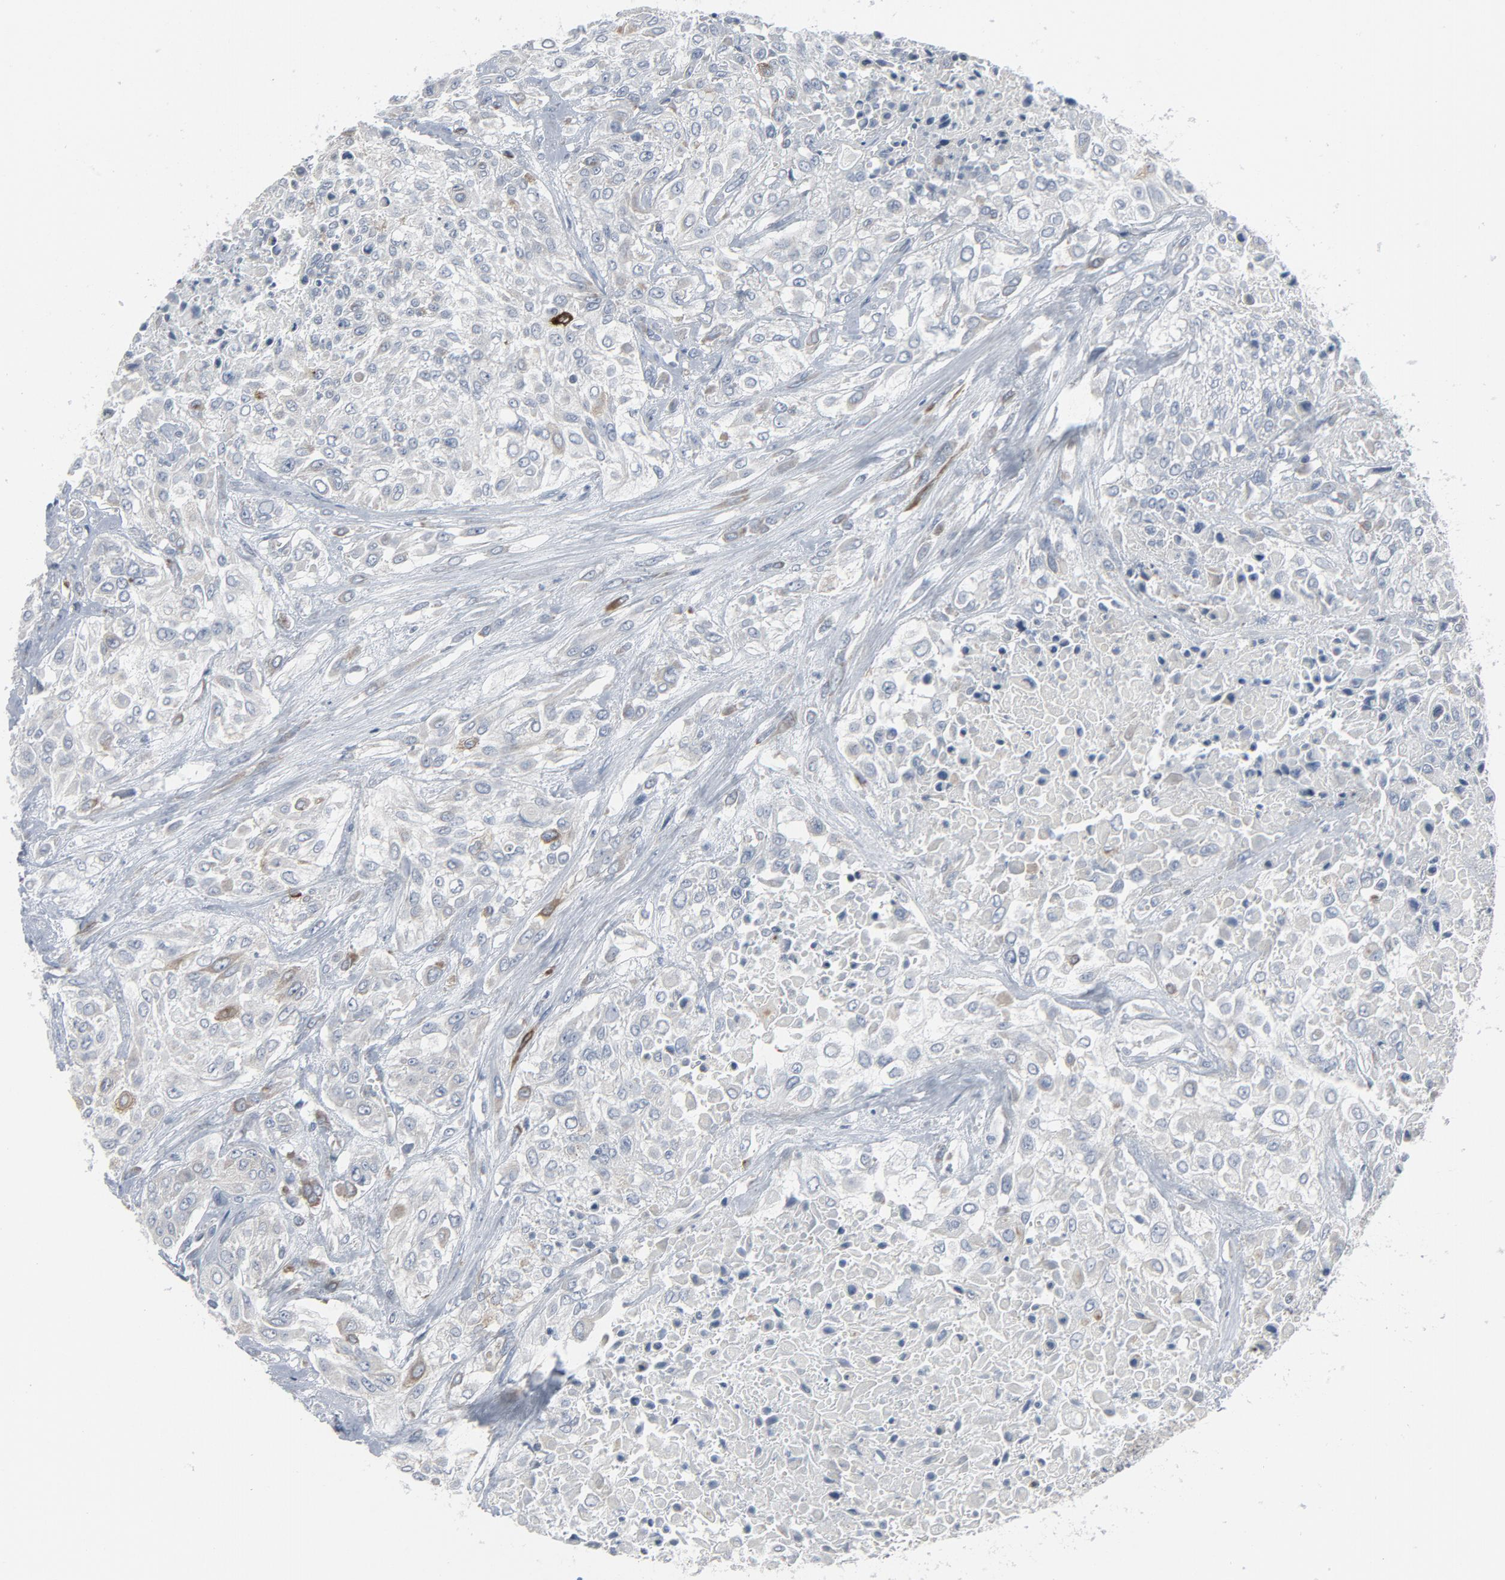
{"staining": {"intensity": "weak", "quantity": "<25%", "location": "cytoplasmic/membranous"}, "tissue": "urothelial cancer", "cell_type": "Tumor cells", "image_type": "cancer", "snomed": [{"axis": "morphology", "description": "Urothelial carcinoma, High grade"}, {"axis": "topography", "description": "Urinary bladder"}], "caption": "This is an immunohistochemistry micrograph of human urothelial cancer. There is no expression in tumor cells.", "gene": "GPX2", "patient": {"sex": "male", "age": 57}}